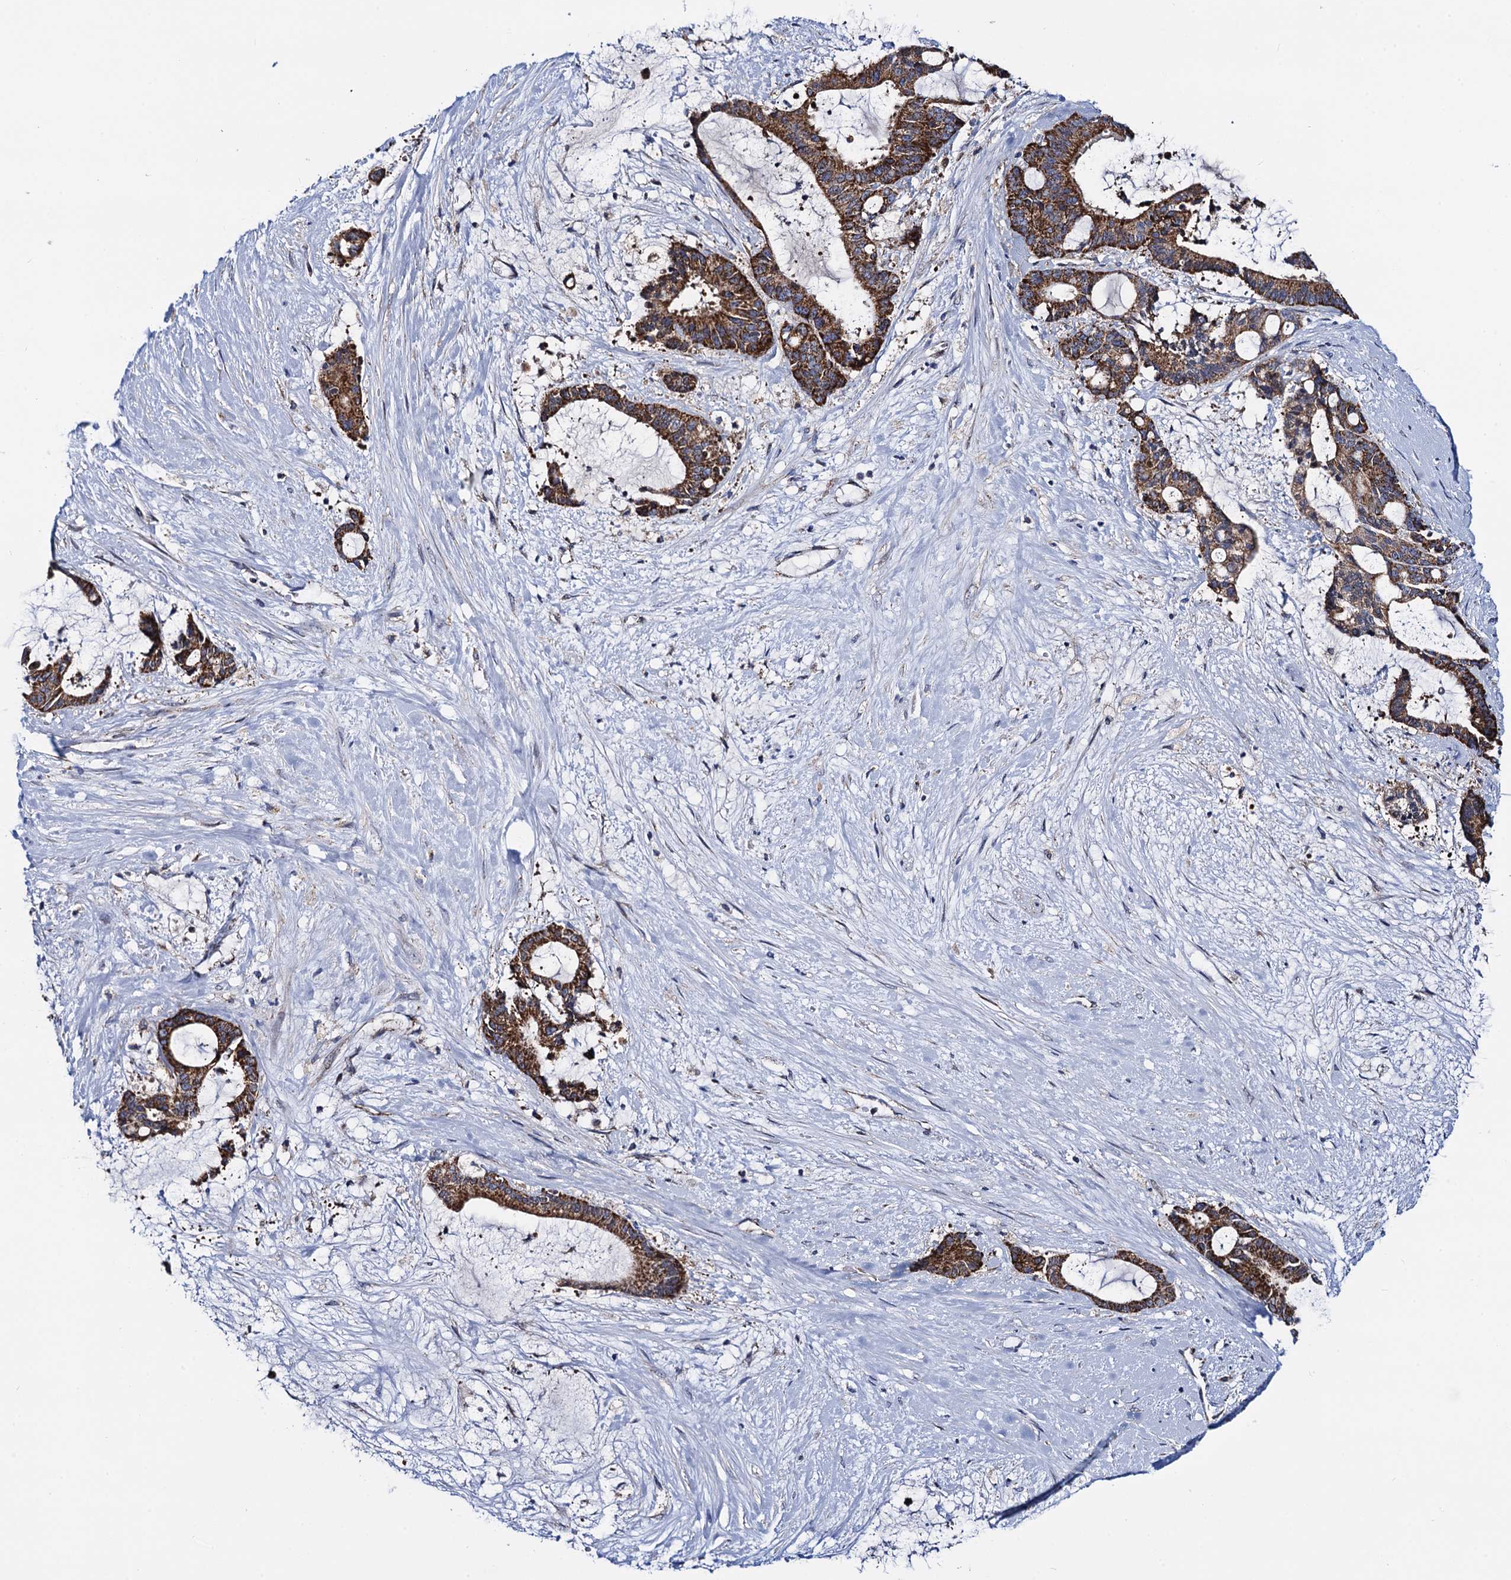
{"staining": {"intensity": "moderate", "quantity": ">75%", "location": "cytoplasmic/membranous"}, "tissue": "liver cancer", "cell_type": "Tumor cells", "image_type": "cancer", "snomed": [{"axis": "morphology", "description": "Normal tissue, NOS"}, {"axis": "morphology", "description": "Cholangiocarcinoma"}, {"axis": "topography", "description": "Liver"}, {"axis": "topography", "description": "Peripheral nerve tissue"}], "caption": "The histopathology image exhibits staining of cholangiocarcinoma (liver), revealing moderate cytoplasmic/membranous protein staining (brown color) within tumor cells.", "gene": "PTCD3", "patient": {"sex": "female", "age": 73}}